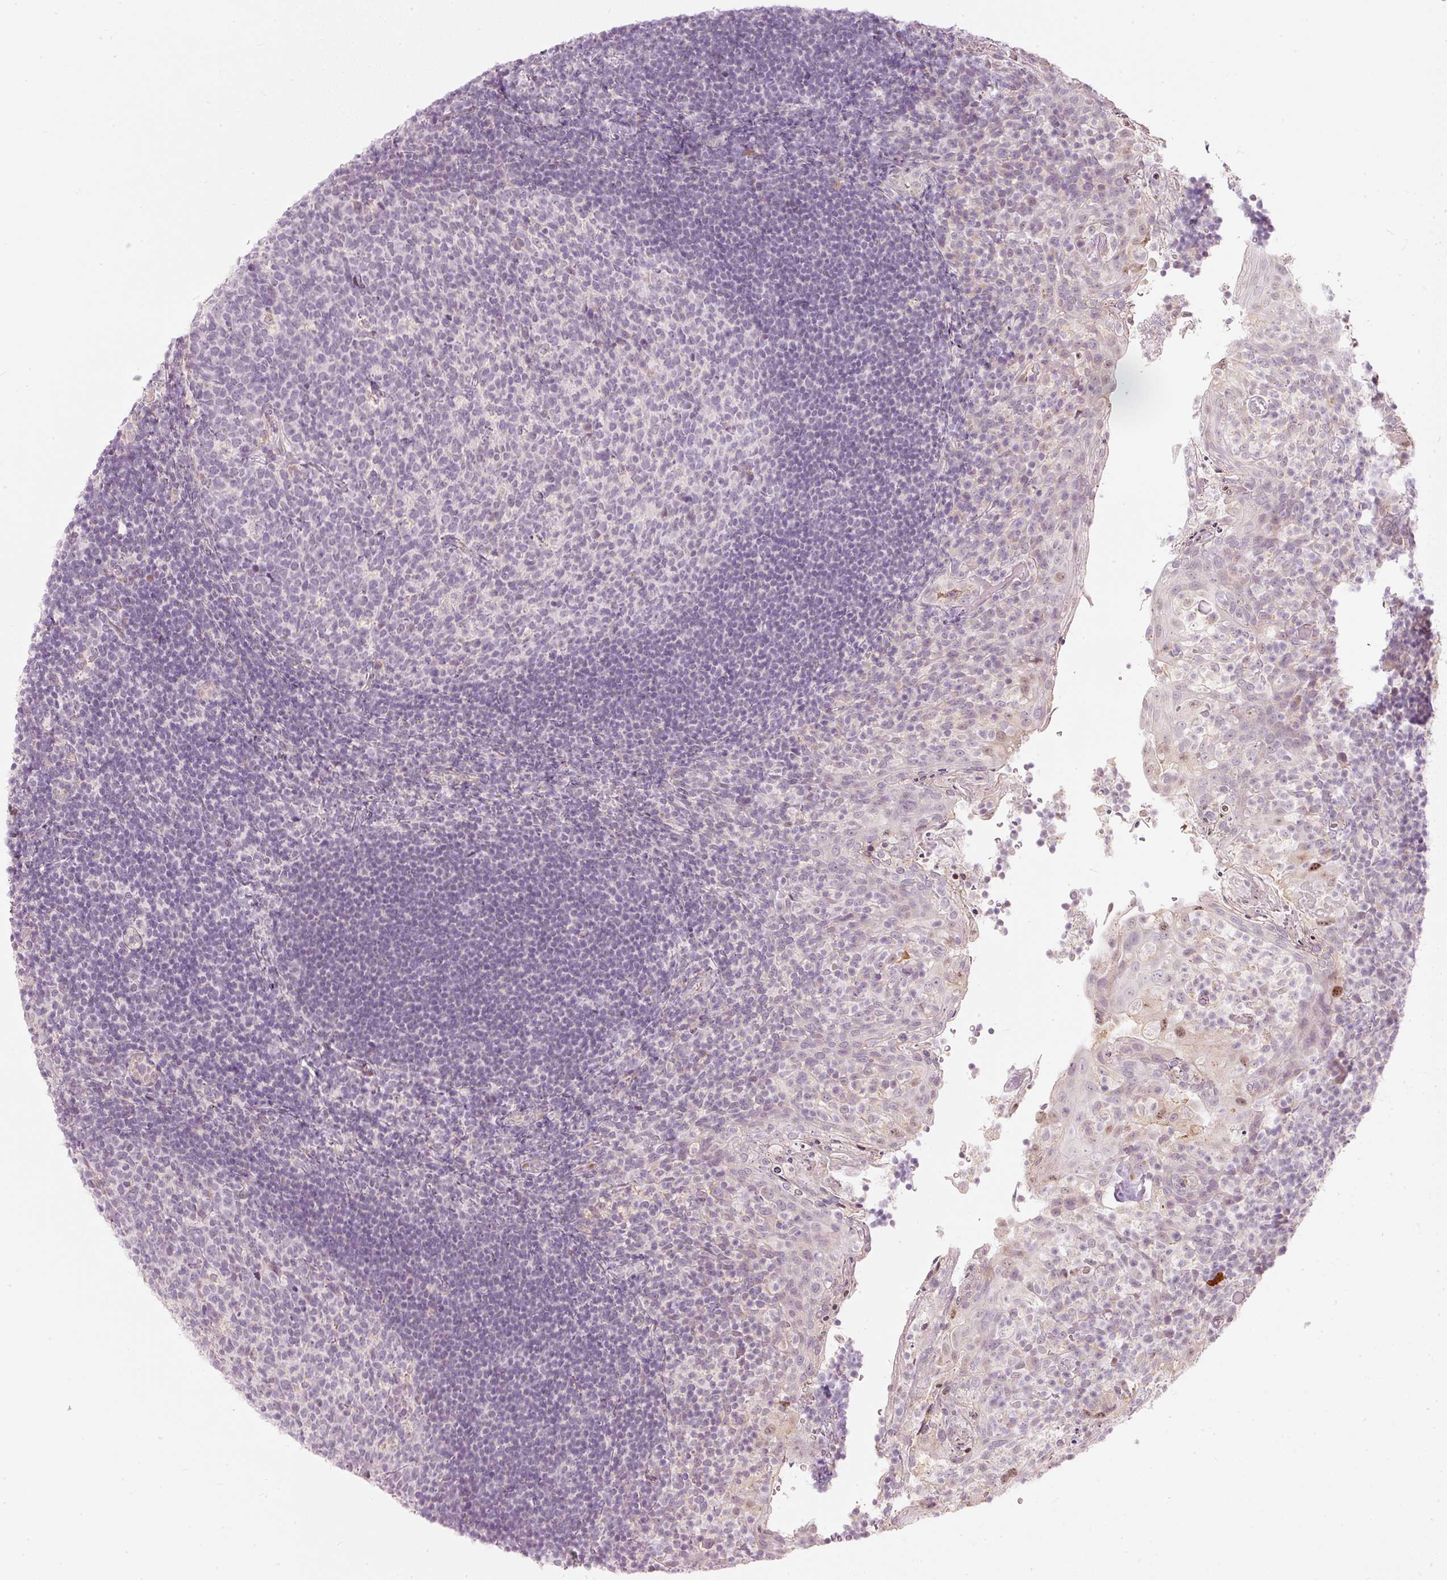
{"staining": {"intensity": "negative", "quantity": "none", "location": "none"}, "tissue": "tonsil", "cell_type": "Germinal center cells", "image_type": "normal", "snomed": [{"axis": "morphology", "description": "Normal tissue, NOS"}, {"axis": "topography", "description": "Tonsil"}], "caption": "Protein analysis of unremarkable tonsil demonstrates no significant positivity in germinal center cells. (Stains: DAB IHC with hematoxylin counter stain, Microscopy: brightfield microscopy at high magnification).", "gene": "RNF39", "patient": {"sex": "female", "age": 10}}